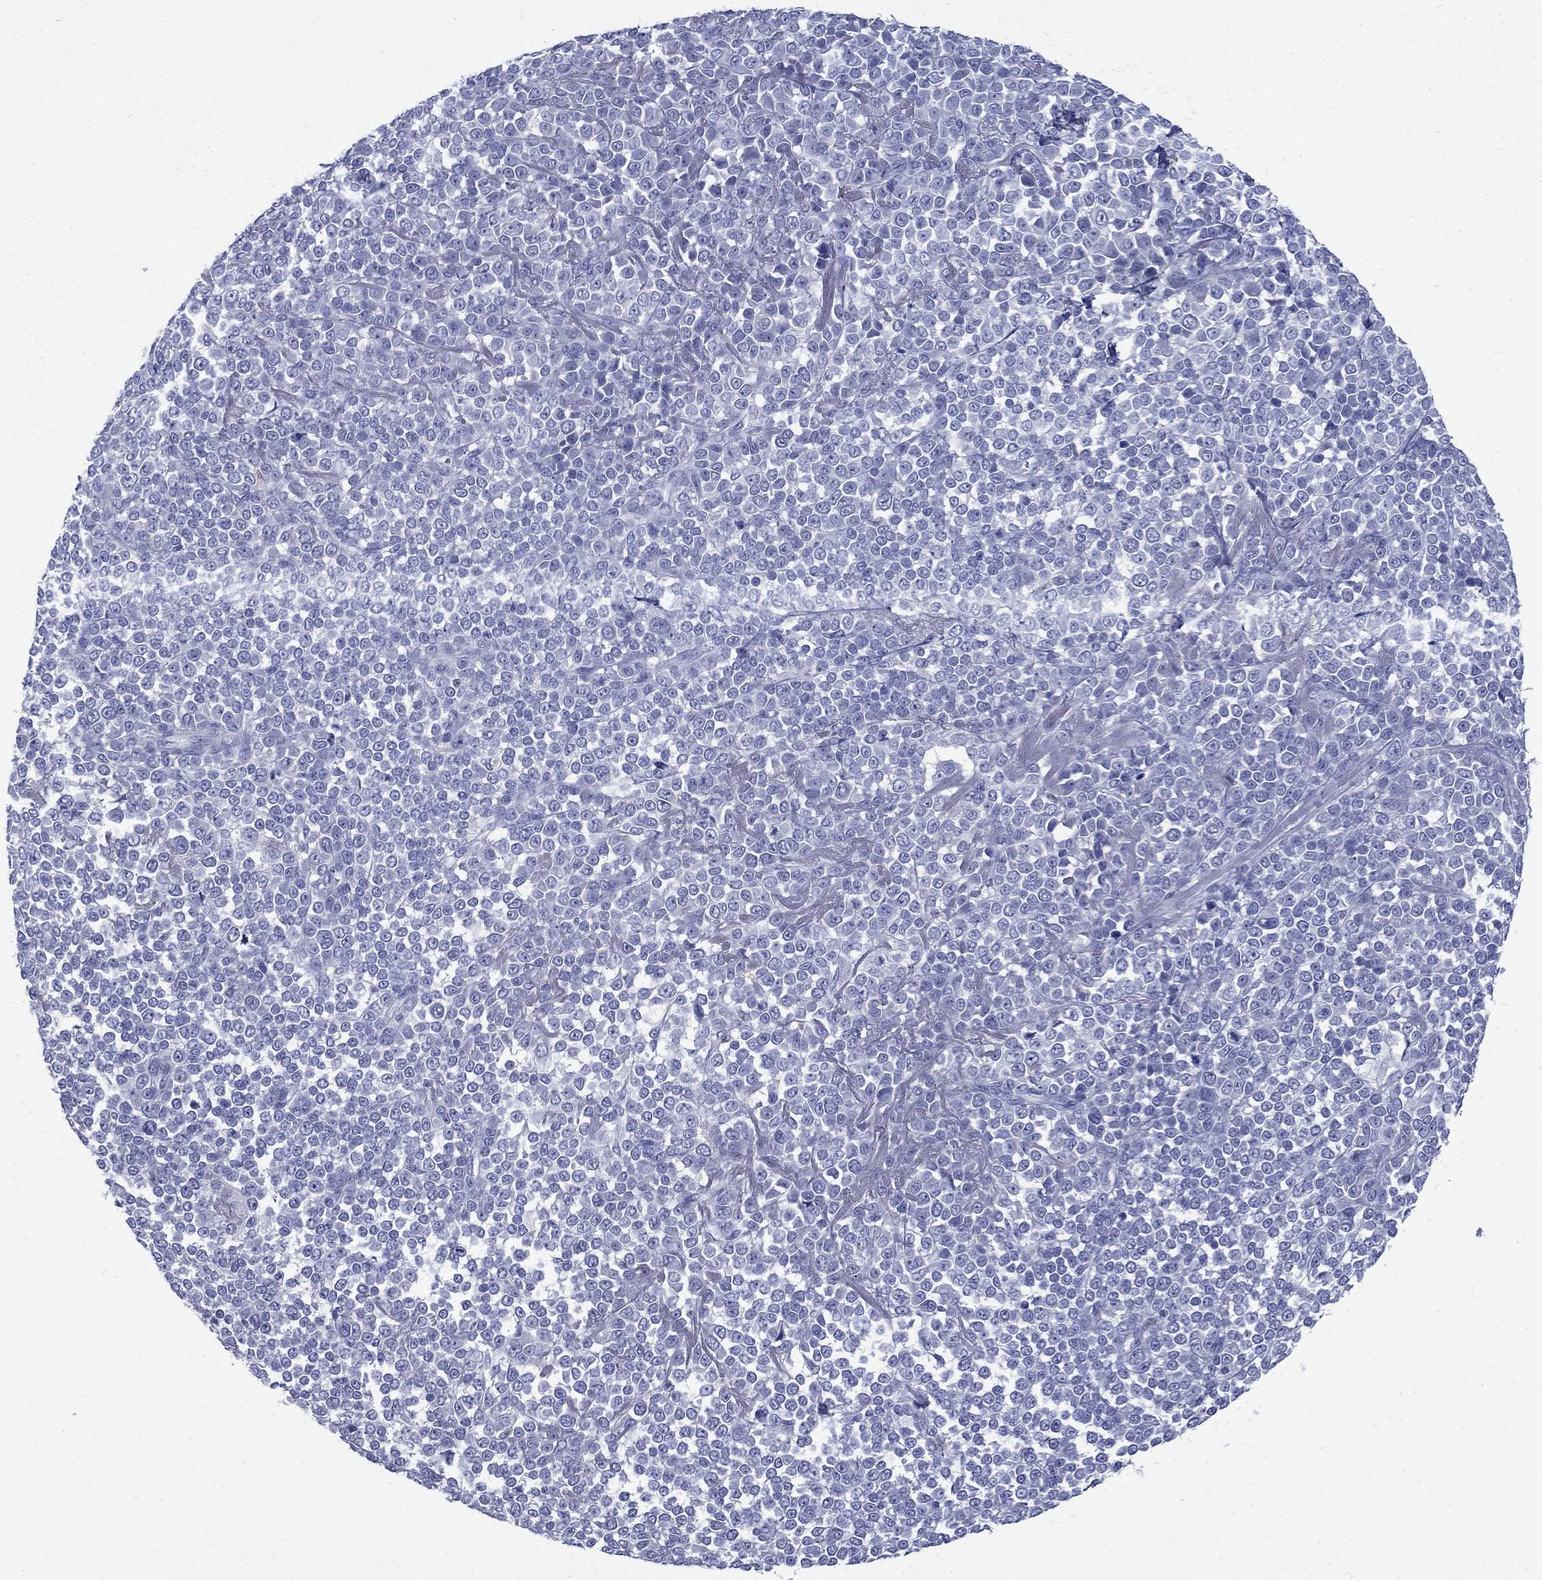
{"staining": {"intensity": "negative", "quantity": "none", "location": "none"}, "tissue": "melanoma", "cell_type": "Tumor cells", "image_type": "cancer", "snomed": [{"axis": "morphology", "description": "Malignant melanoma, NOS"}, {"axis": "topography", "description": "Skin"}], "caption": "A histopathology image of human malignant melanoma is negative for staining in tumor cells.", "gene": "SERPINB2", "patient": {"sex": "female", "age": 95}}